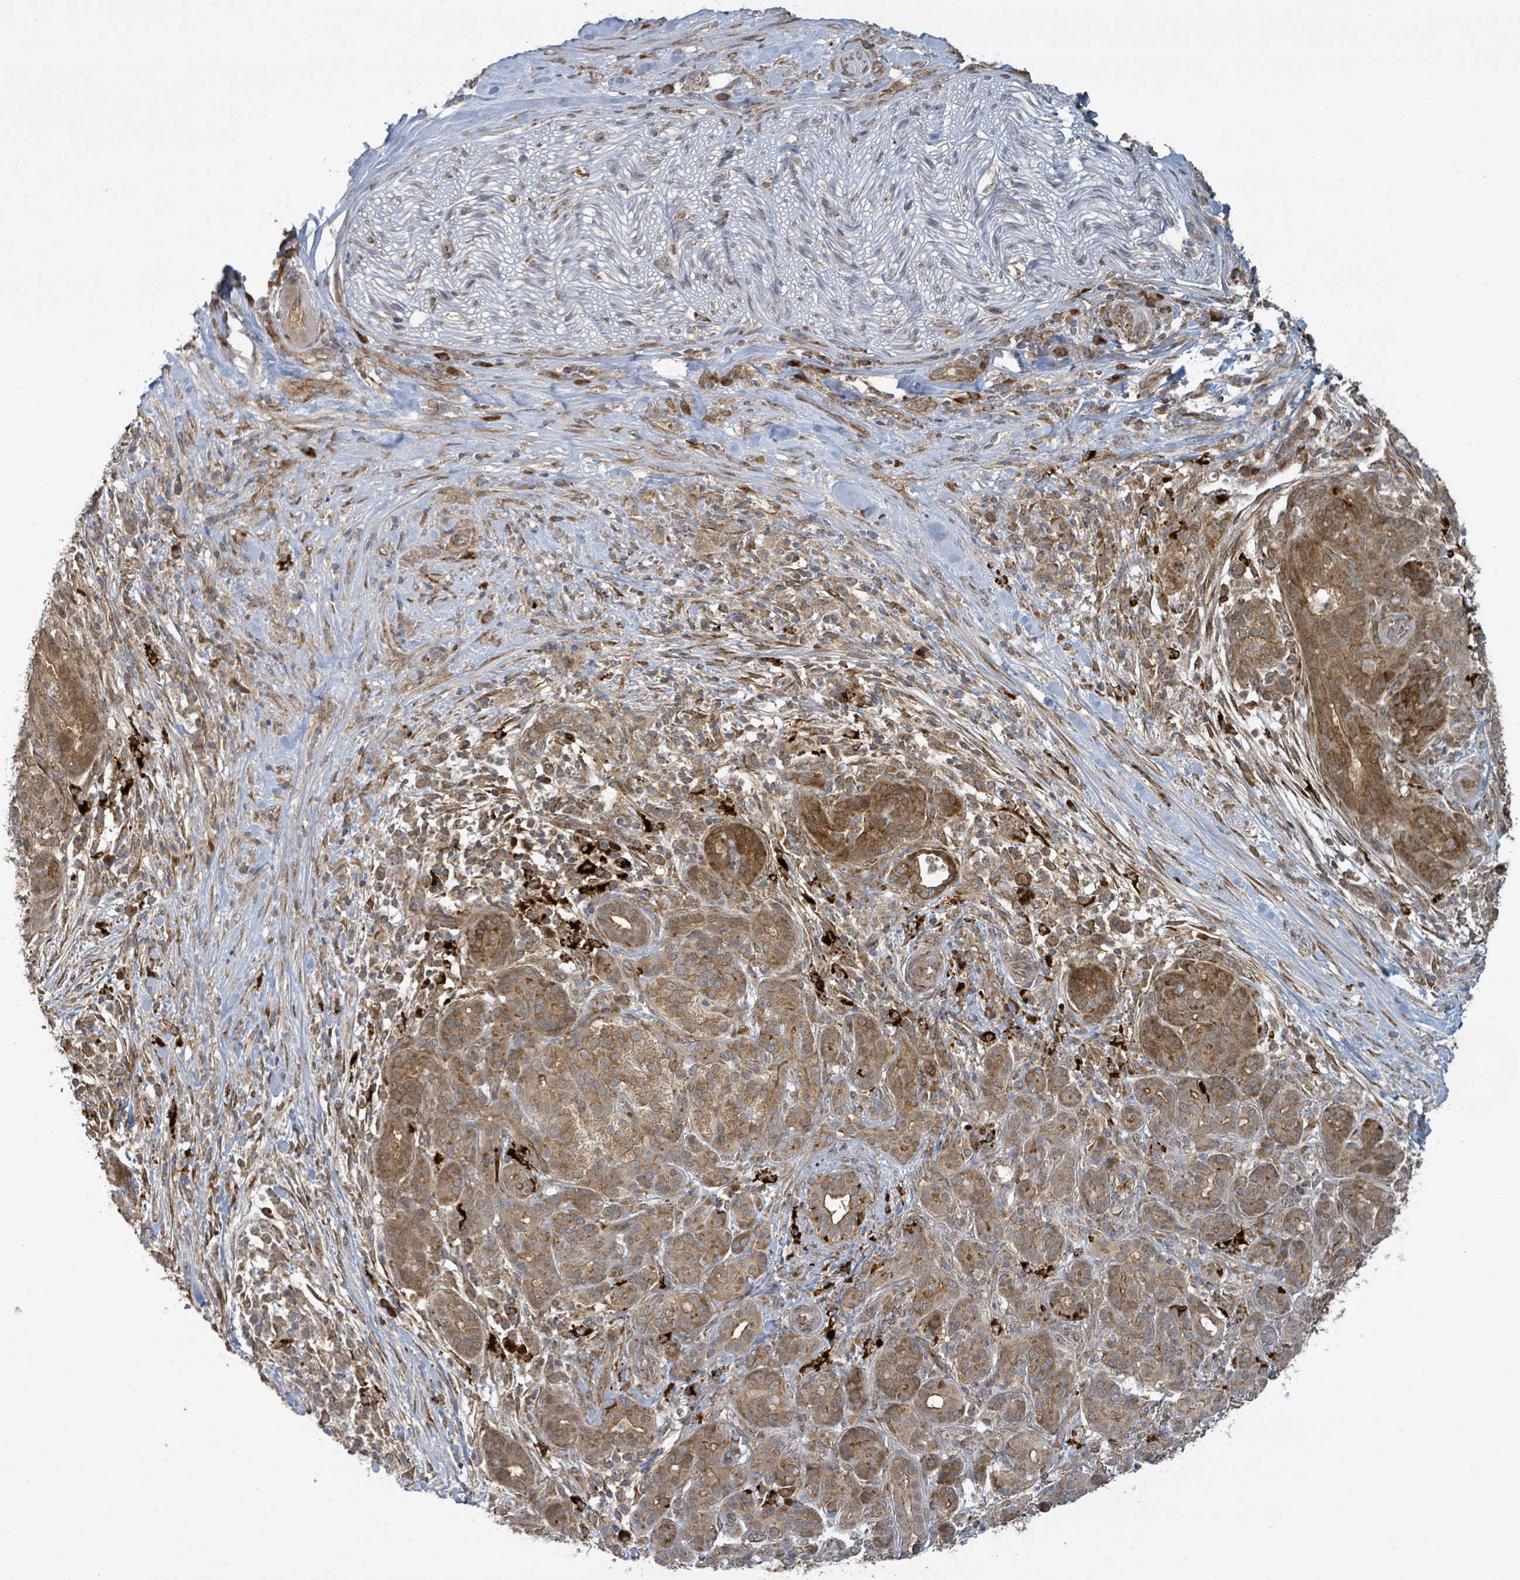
{"staining": {"intensity": "moderate", "quantity": ">75%", "location": "cytoplasmic/membranous"}, "tissue": "pancreatic cancer", "cell_type": "Tumor cells", "image_type": "cancer", "snomed": [{"axis": "morphology", "description": "Adenocarcinoma, NOS"}, {"axis": "topography", "description": "Pancreas"}], "caption": "A brown stain shows moderate cytoplasmic/membranous staining of a protein in human pancreatic adenocarcinoma tumor cells.", "gene": "OR51E1", "patient": {"sex": "male", "age": 44}}